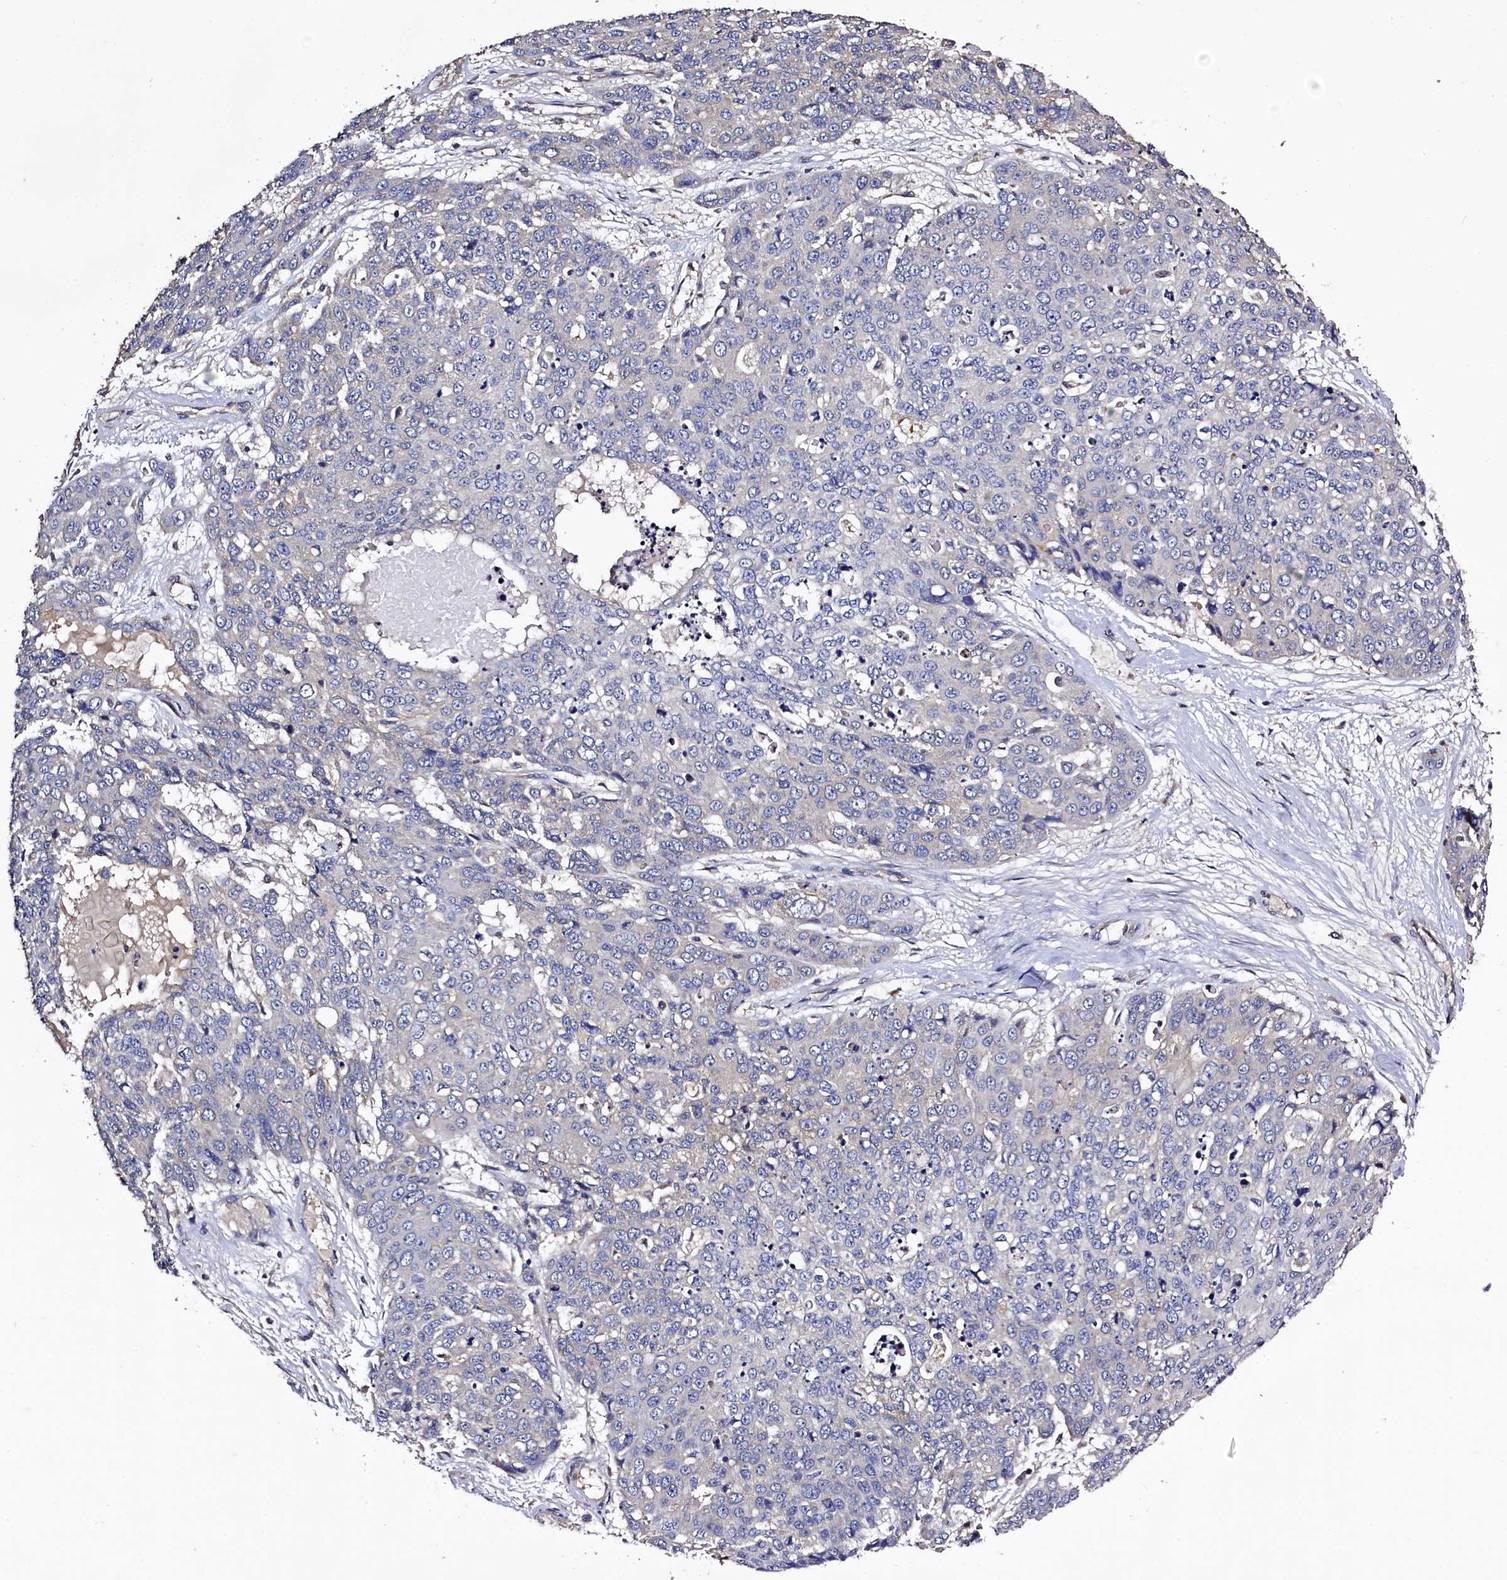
{"staining": {"intensity": "negative", "quantity": "none", "location": "none"}, "tissue": "skin cancer", "cell_type": "Tumor cells", "image_type": "cancer", "snomed": [{"axis": "morphology", "description": "Squamous cell carcinoma, NOS"}, {"axis": "topography", "description": "Skin"}], "caption": "DAB (3,3'-diaminobenzidine) immunohistochemical staining of squamous cell carcinoma (skin) exhibits no significant positivity in tumor cells. (IHC, brightfield microscopy, high magnification).", "gene": "KLC2", "patient": {"sex": "male", "age": 71}}